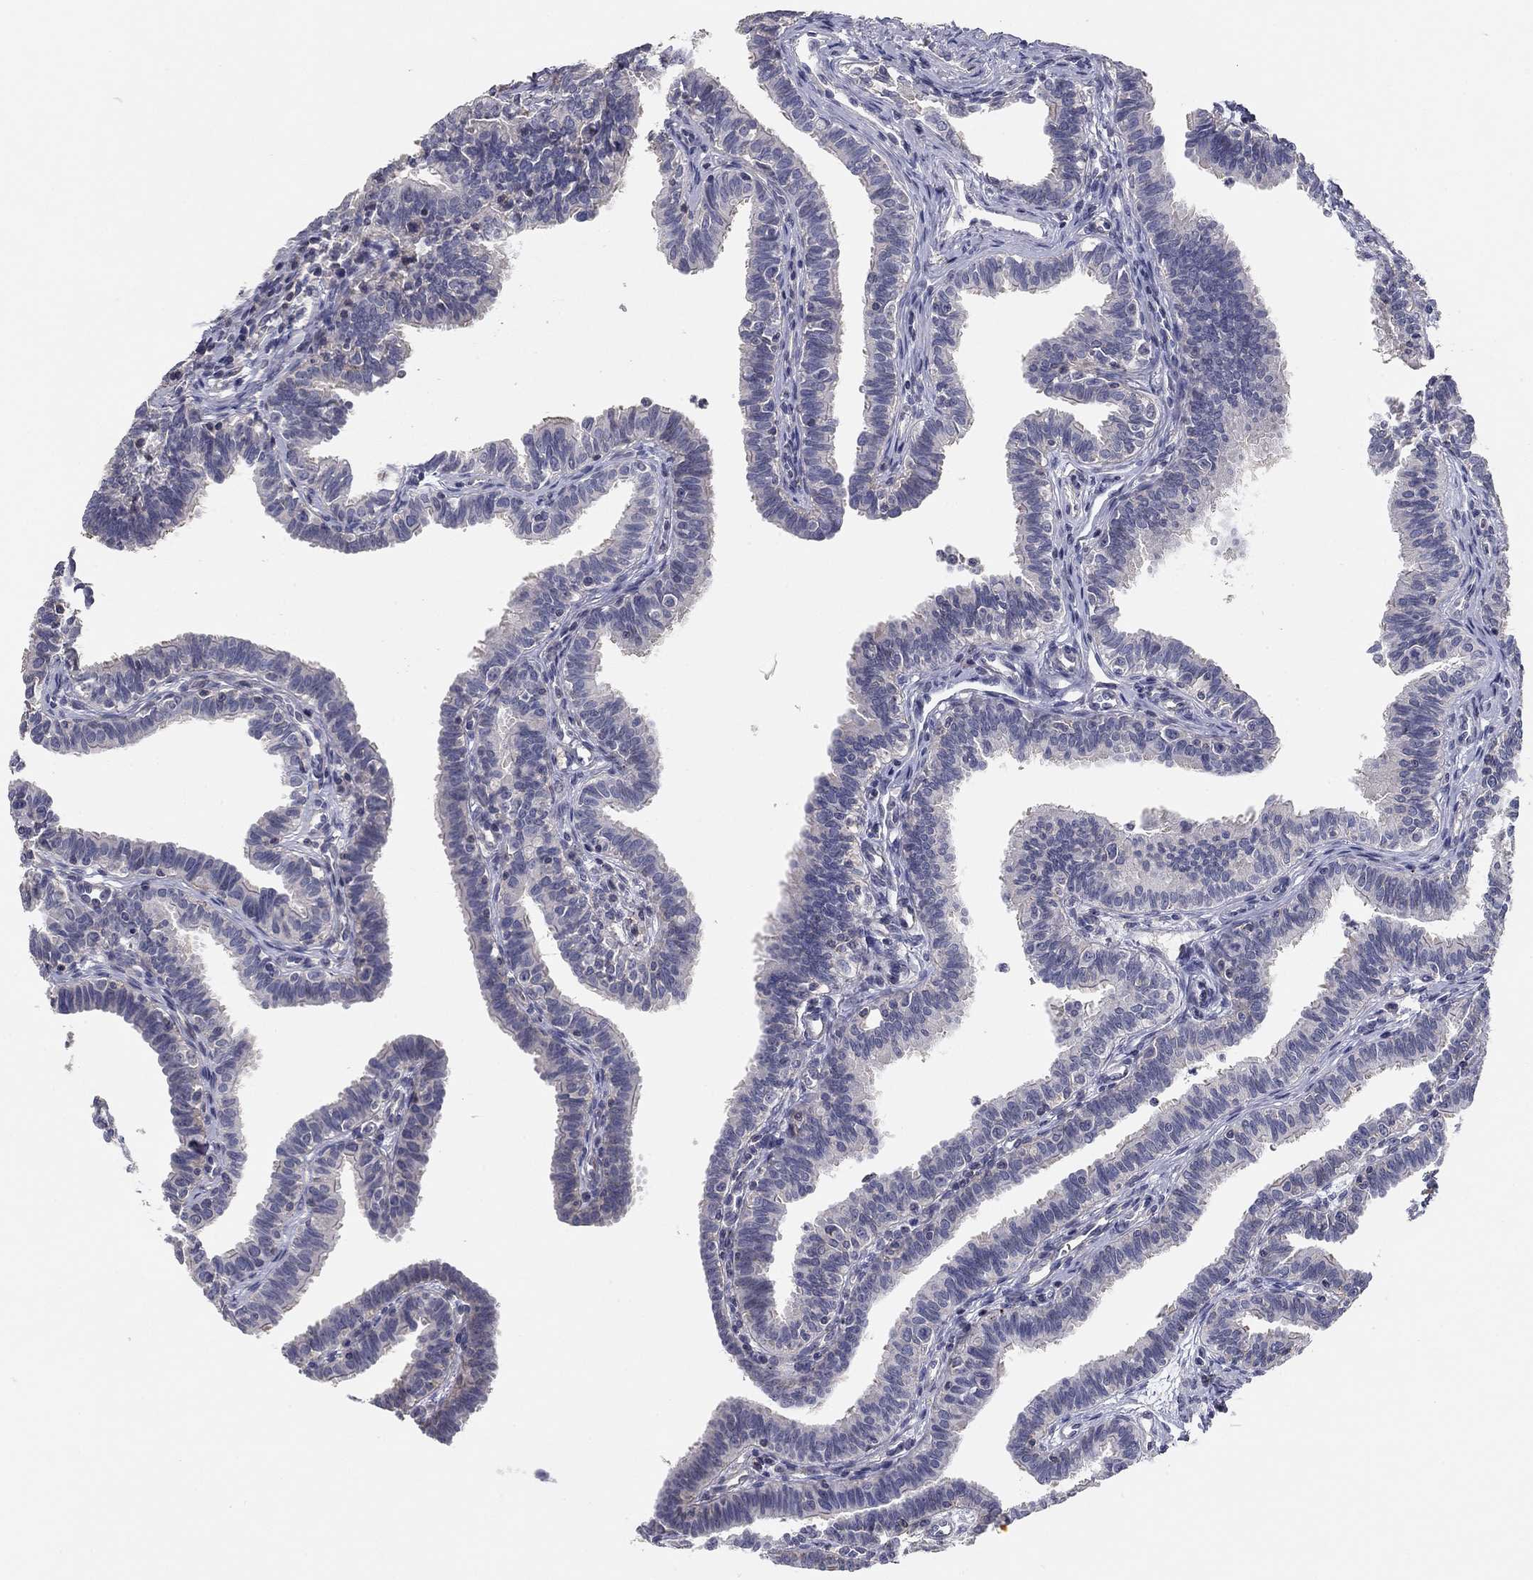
{"staining": {"intensity": "moderate", "quantity": "<25%", "location": "cytoplasmic/membranous"}, "tissue": "fallopian tube", "cell_type": "Glandular cells", "image_type": "normal", "snomed": [{"axis": "morphology", "description": "Normal tissue, NOS"}, {"axis": "topography", "description": "Fallopian tube"}], "caption": "Immunohistochemistry (IHC) of benign human fallopian tube reveals low levels of moderate cytoplasmic/membranous positivity in approximately <25% of glandular cells.", "gene": "SEPTIN3", "patient": {"sex": "female", "age": 36}}